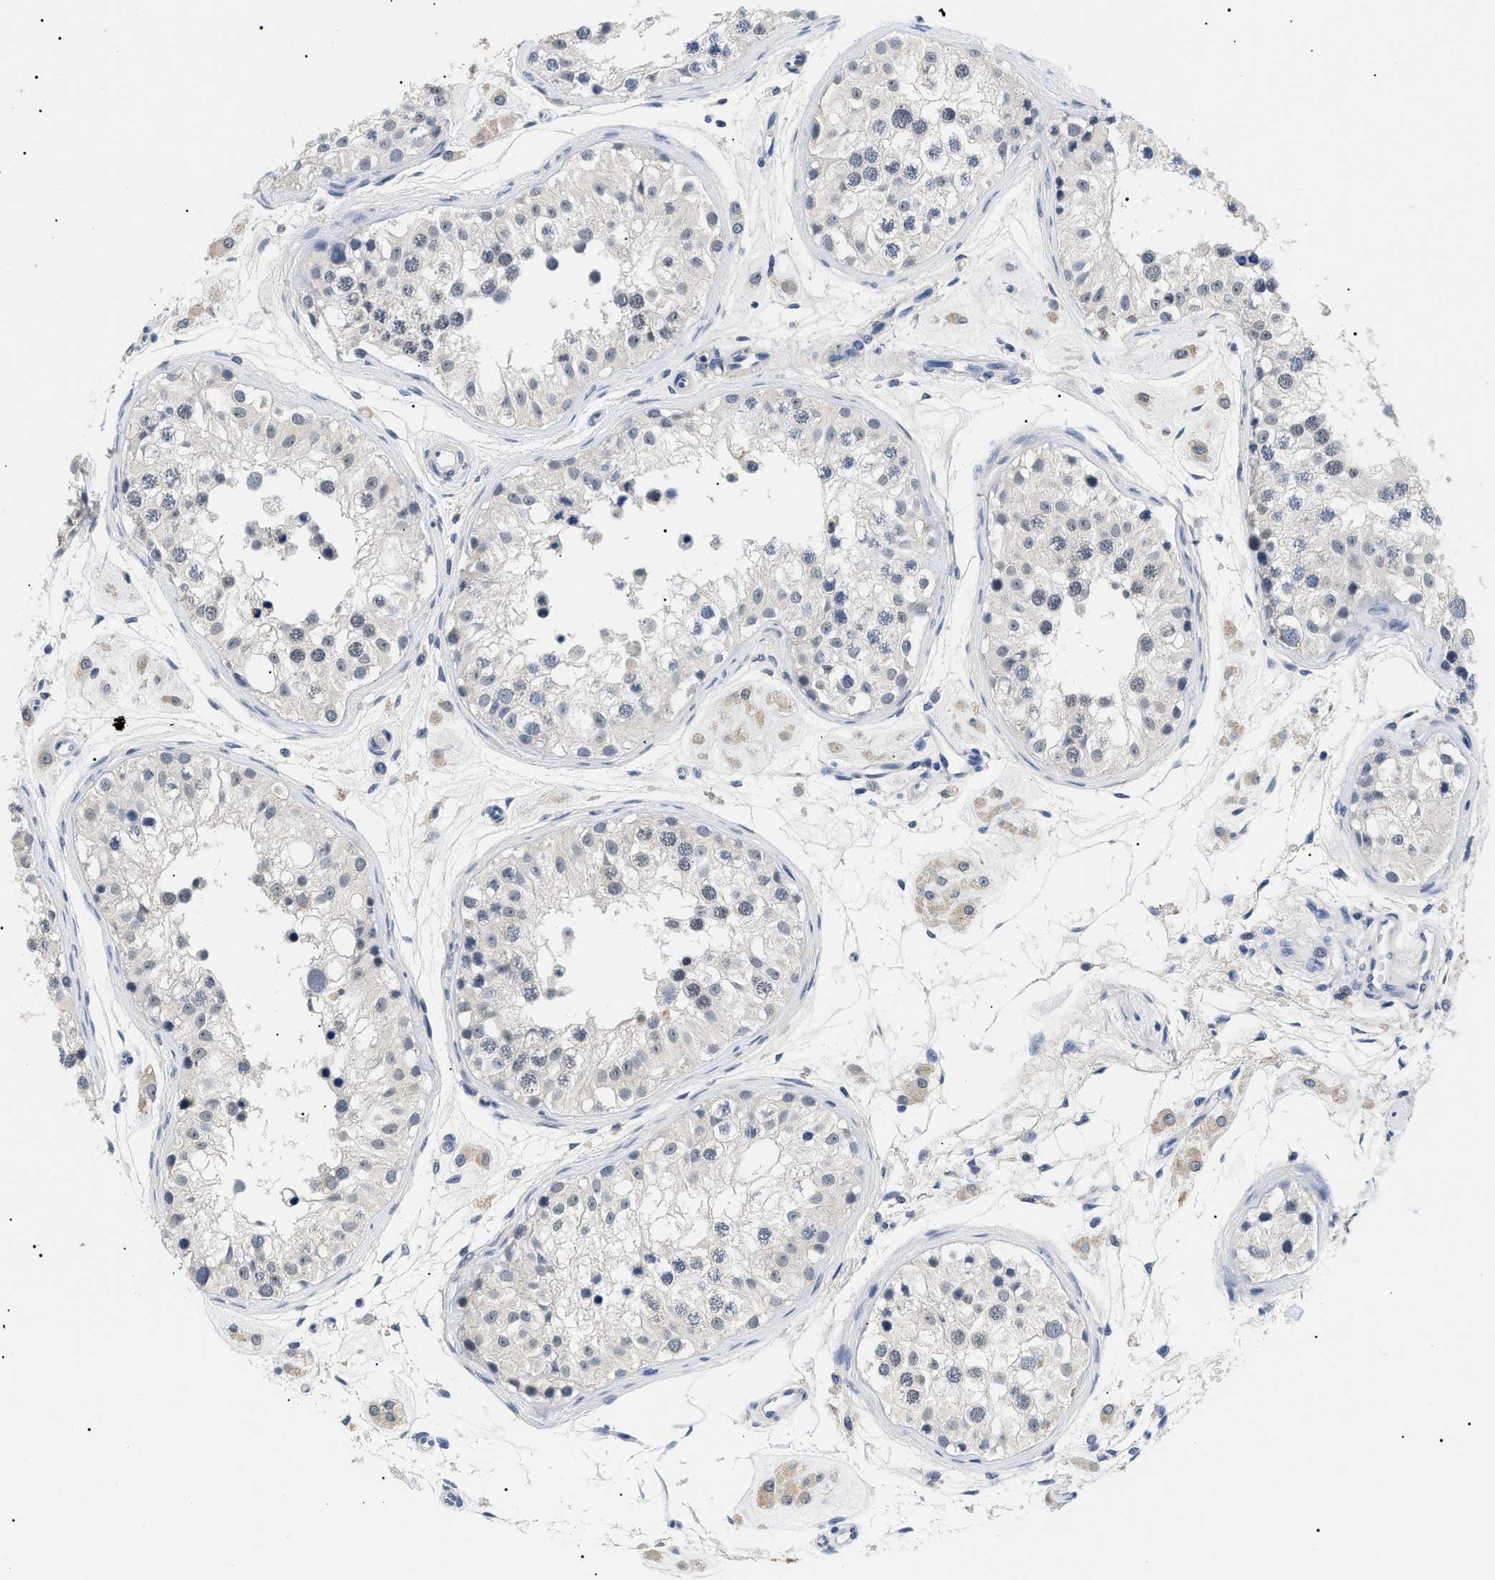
{"staining": {"intensity": "negative", "quantity": "none", "location": "none"}, "tissue": "testis", "cell_type": "Cells in seminiferous ducts", "image_type": "normal", "snomed": [{"axis": "morphology", "description": "Normal tissue, NOS"}, {"axis": "morphology", "description": "Adenocarcinoma, metastatic, NOS"}, {"axis": "topography", "description": "Testis"}], "caption": "High power microscopy micrograph of an IHC micrograph of benign testis, revealing no significant staining in cells in seminiferous ducts.", "gene": "PRRT2", "patient": {"sex": "male", "age": 26}}